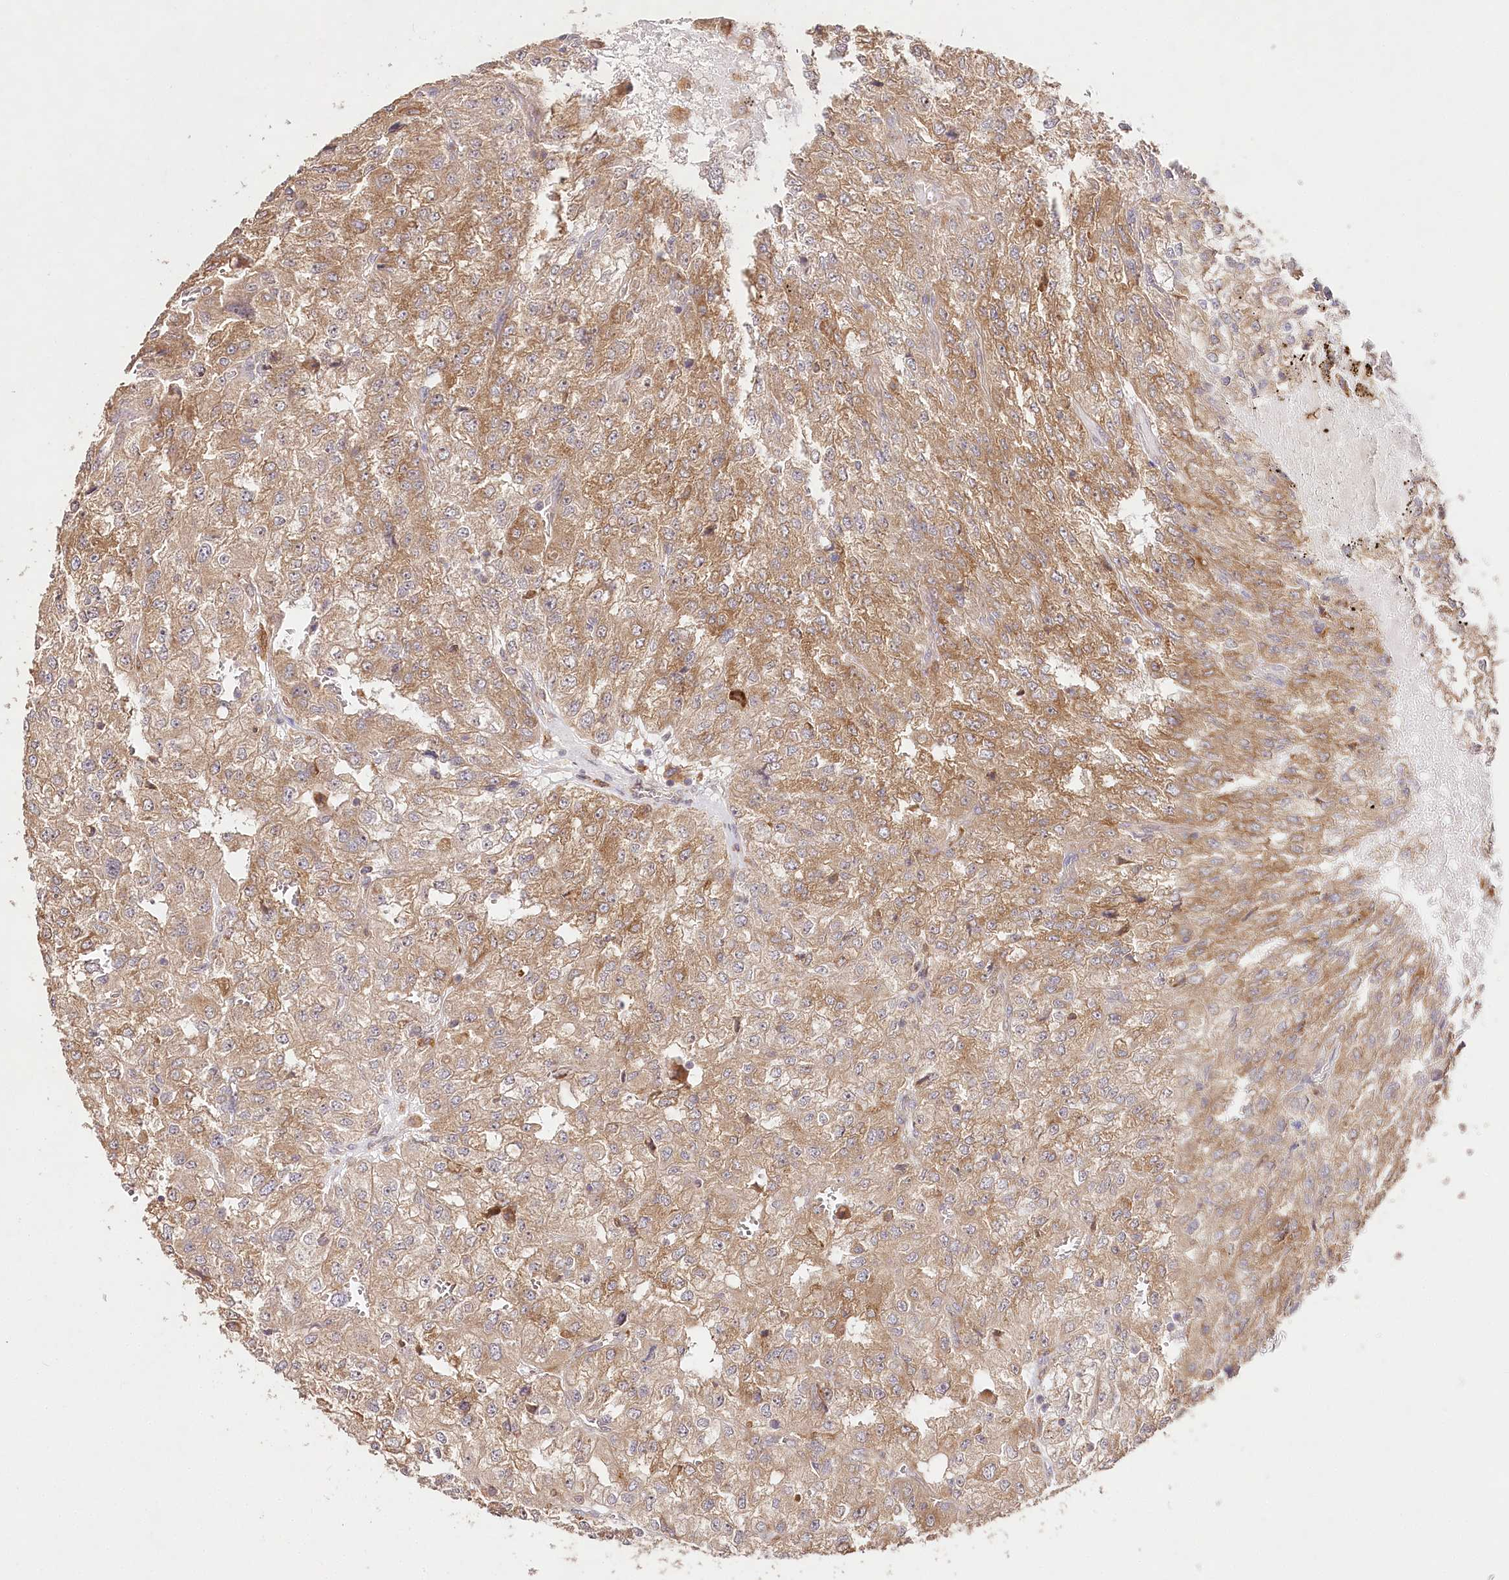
{"staining": {"intensity": "moderate", "quantity": ">75%", "location": "cytoplasmic/membranous"}, "tissue": "renal cancer", "cell_type": "Tumor cells", "image_type": "cancer", "snomed": [{"axis": "morphology", "description": "Adenocarcinoma, NOS"}, {"axis": "topography", "description": "Kidney"}], "caption": "Moderate cytoplasmic/membranous positivity for a protein is identified in approximately >75% of tumor cells of adenocarcinoma (renal) using IHC.", "gene": "DMXL1", "patient": {"sex": "female", "age": 54}}